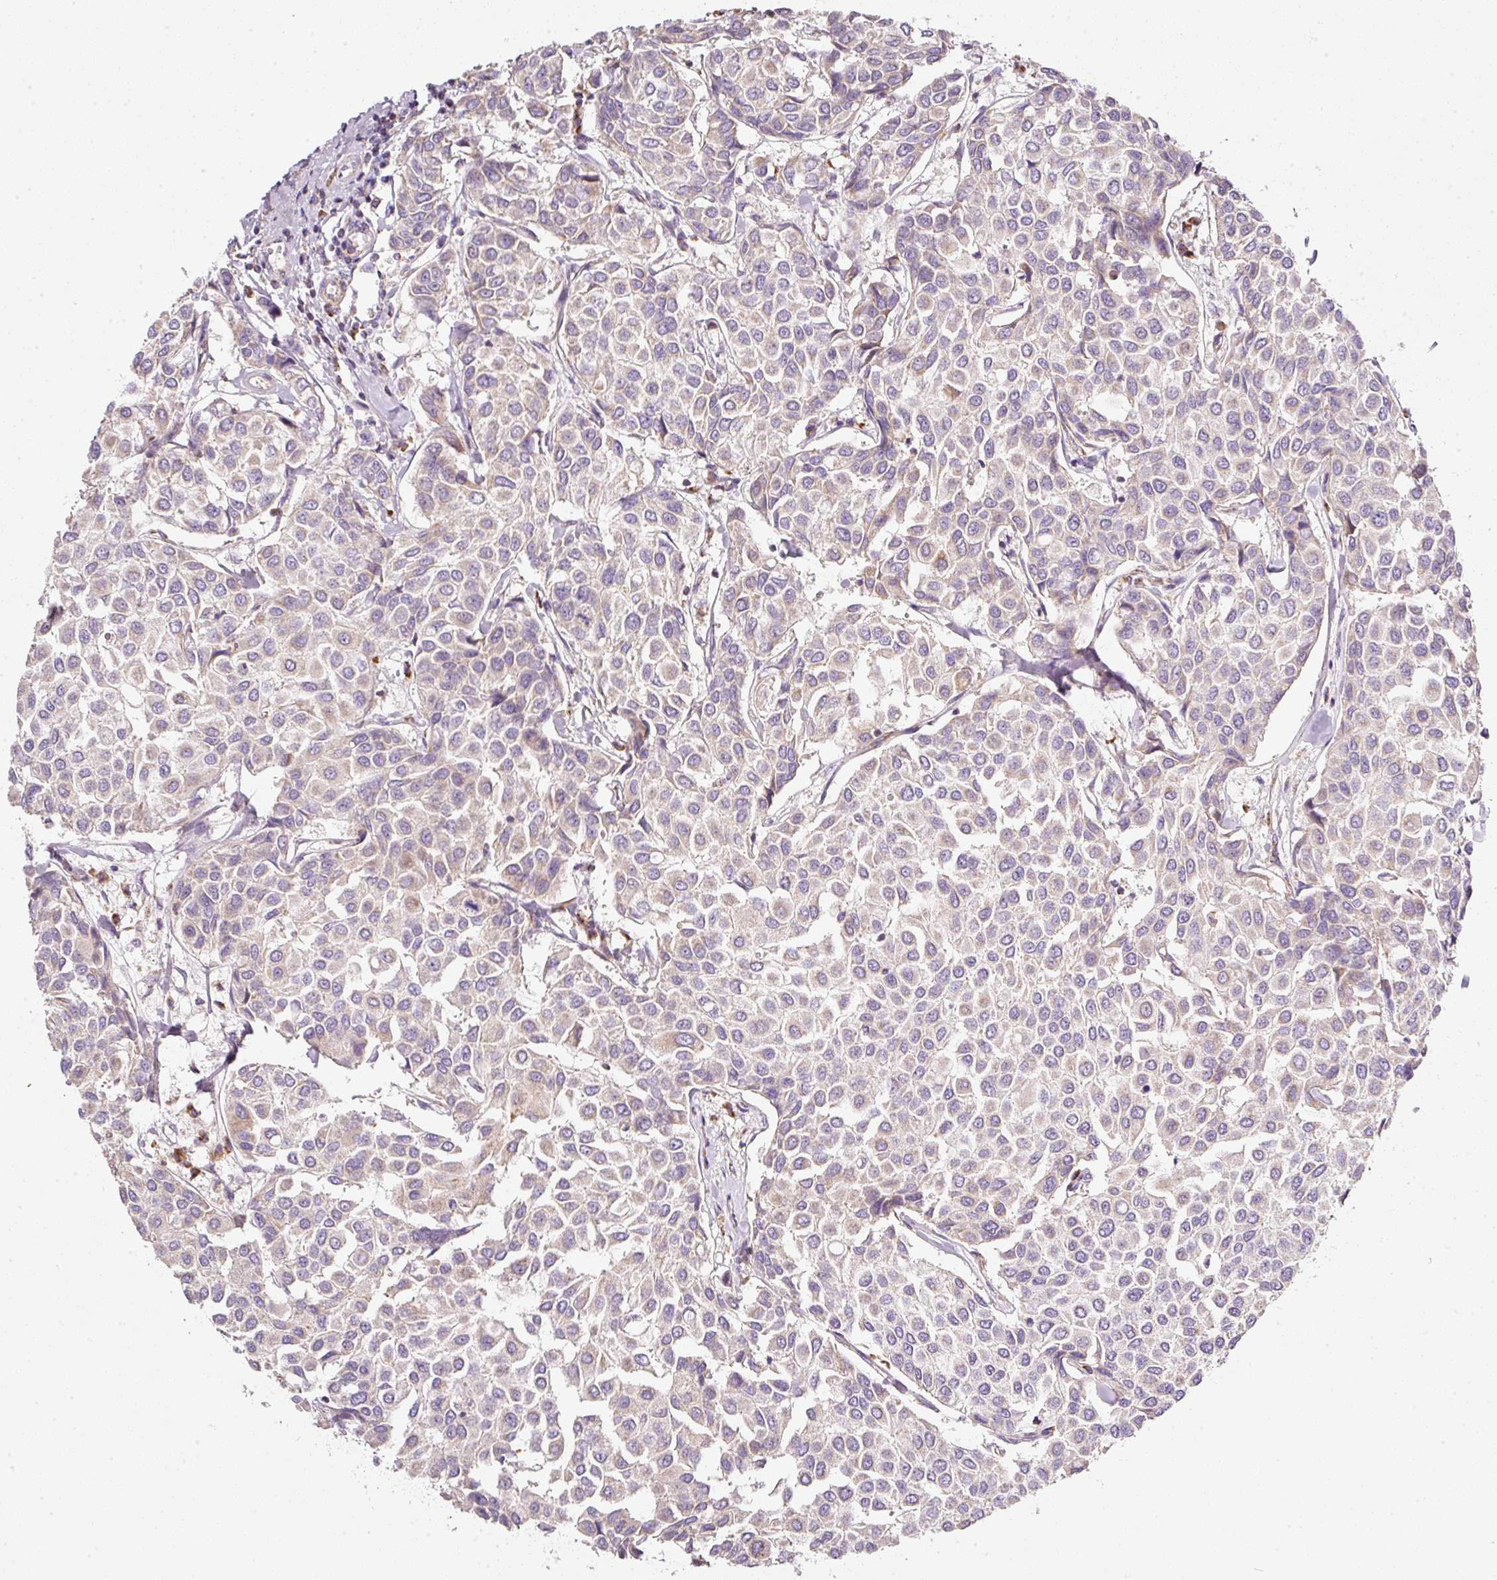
{"staining": {"intensity": "negative", "quantity": "none", "location": "none"}, "tissue": "breast cancer", "cell_type": "Tumor cells", "image_type": "cancer", "snomed": [{"axis": "morphology", "description": "Duct carcinoma"}, {"axis": "topography", "description": "Breast"}], "caption": "Photomicrograph shows no significant protein expression in tumor cells of invasive ductal carcinoma (breast).", "gene": "NDUFA1", "patient": {"sex": "female", "age": 55}}